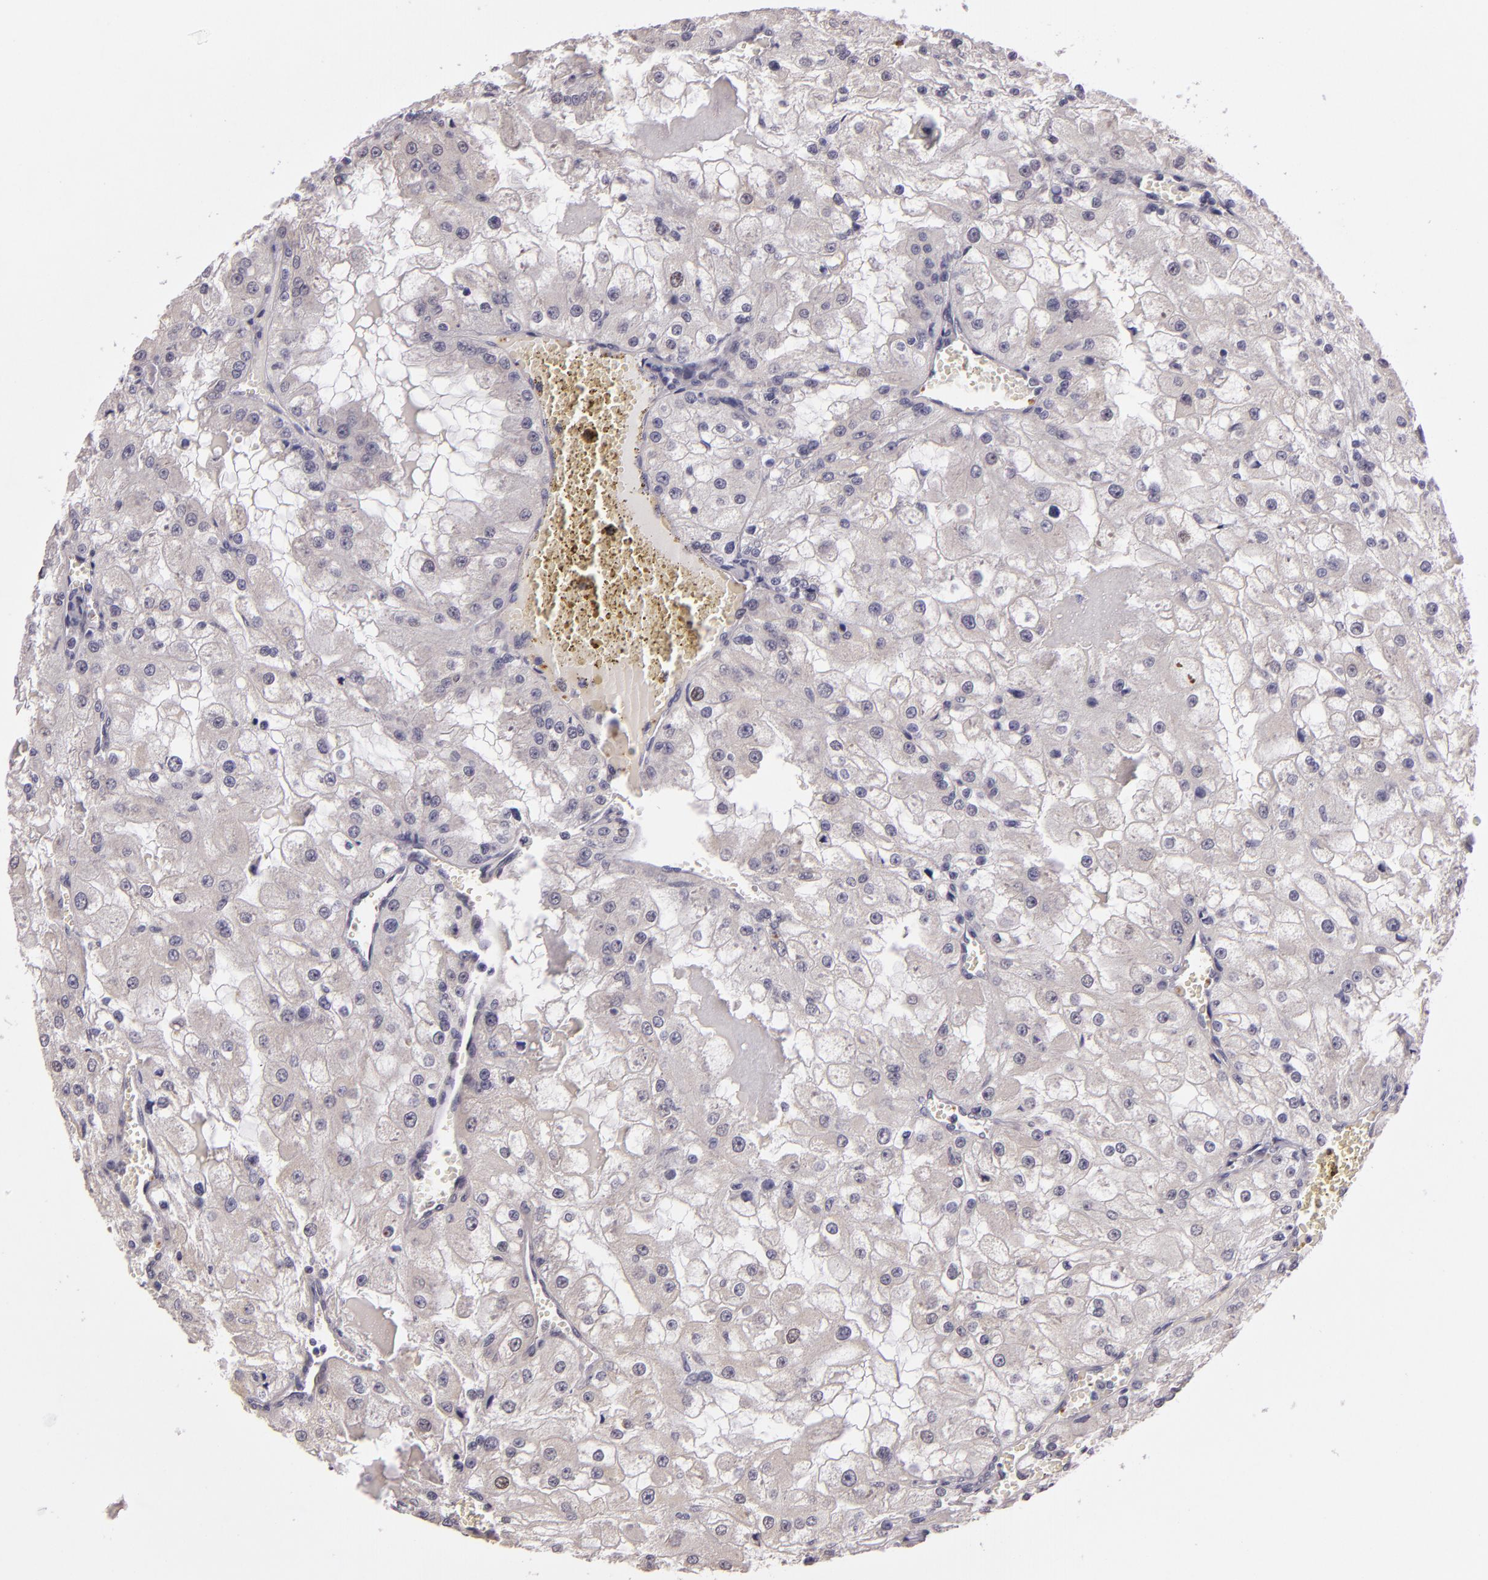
{"staining": {"intensity": "negative", "quantity": "none", "location": "none"}, "tissue": "renal cancer", "cell_type": "Tumor cells", "image_type": "cancer", "snomed": [{"axis": "morphology", "description": "Adenocarcinoma, NOS"}, {"axis": "topography", "description": "Kidney"}], "caption": "This photomicrograph is of renal cancer (adenocarcinoma) stained with immunohistochemistry (IHC) to label a protein in brown with the nuclei are counter-stained blue. There is no expression in tumor cells. Nuclei are stained in blue.", "gene": "SYTL4", "patient": {"sex": "female", "age": 74}}